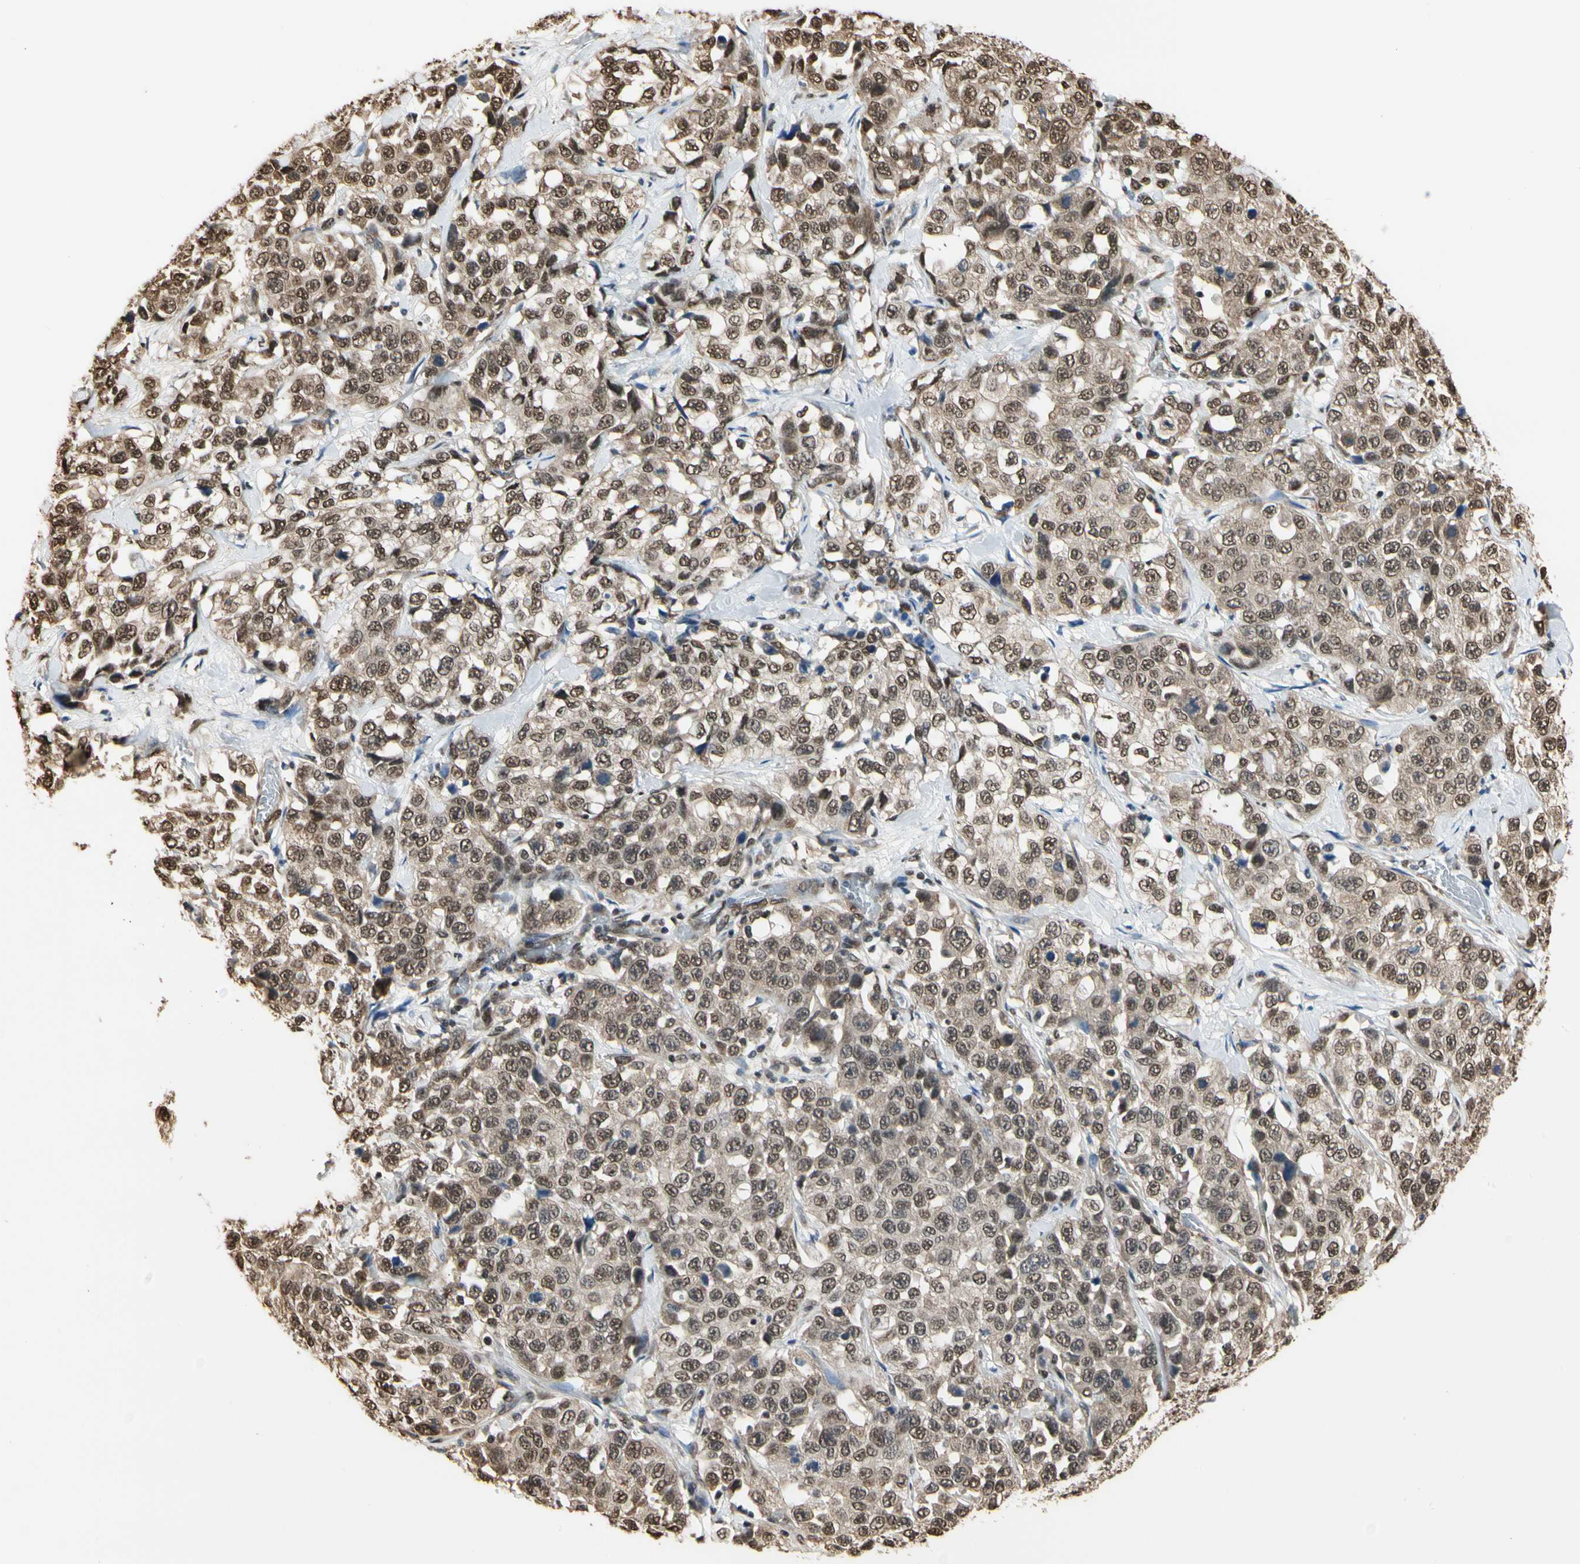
{"staining": {"intensity": "moderate", "quantity": ">75%", "location": "cytoplasmic/membranous,nuclear"}, "tissue": "stomach cancer", "cell_type": "Tumor cells", "image_type": "cancer", "snomed": [{"axis": "morphology", "description": "Normal tissue, NOS"}, {"axis": "morphology", "description": "Adenocarcinoma, NOS"}, {"axis": "topography", "description": "Stomach"}], "caption": "A medium amount of moderate cytoplasmic/membranous and nuclear staining is present in approximately >75% of tumor cells in stomach adenocarcinoma tissue. The staining was performed using DAB (3,3'-diaminobenzidine) to visualize the protein expression in brown, while the nuclei were stained in blue with hematoxylin (Magnification: 20x).", "gene": "HNRNPK", "patient": {"sex": "male", "age": 48}}